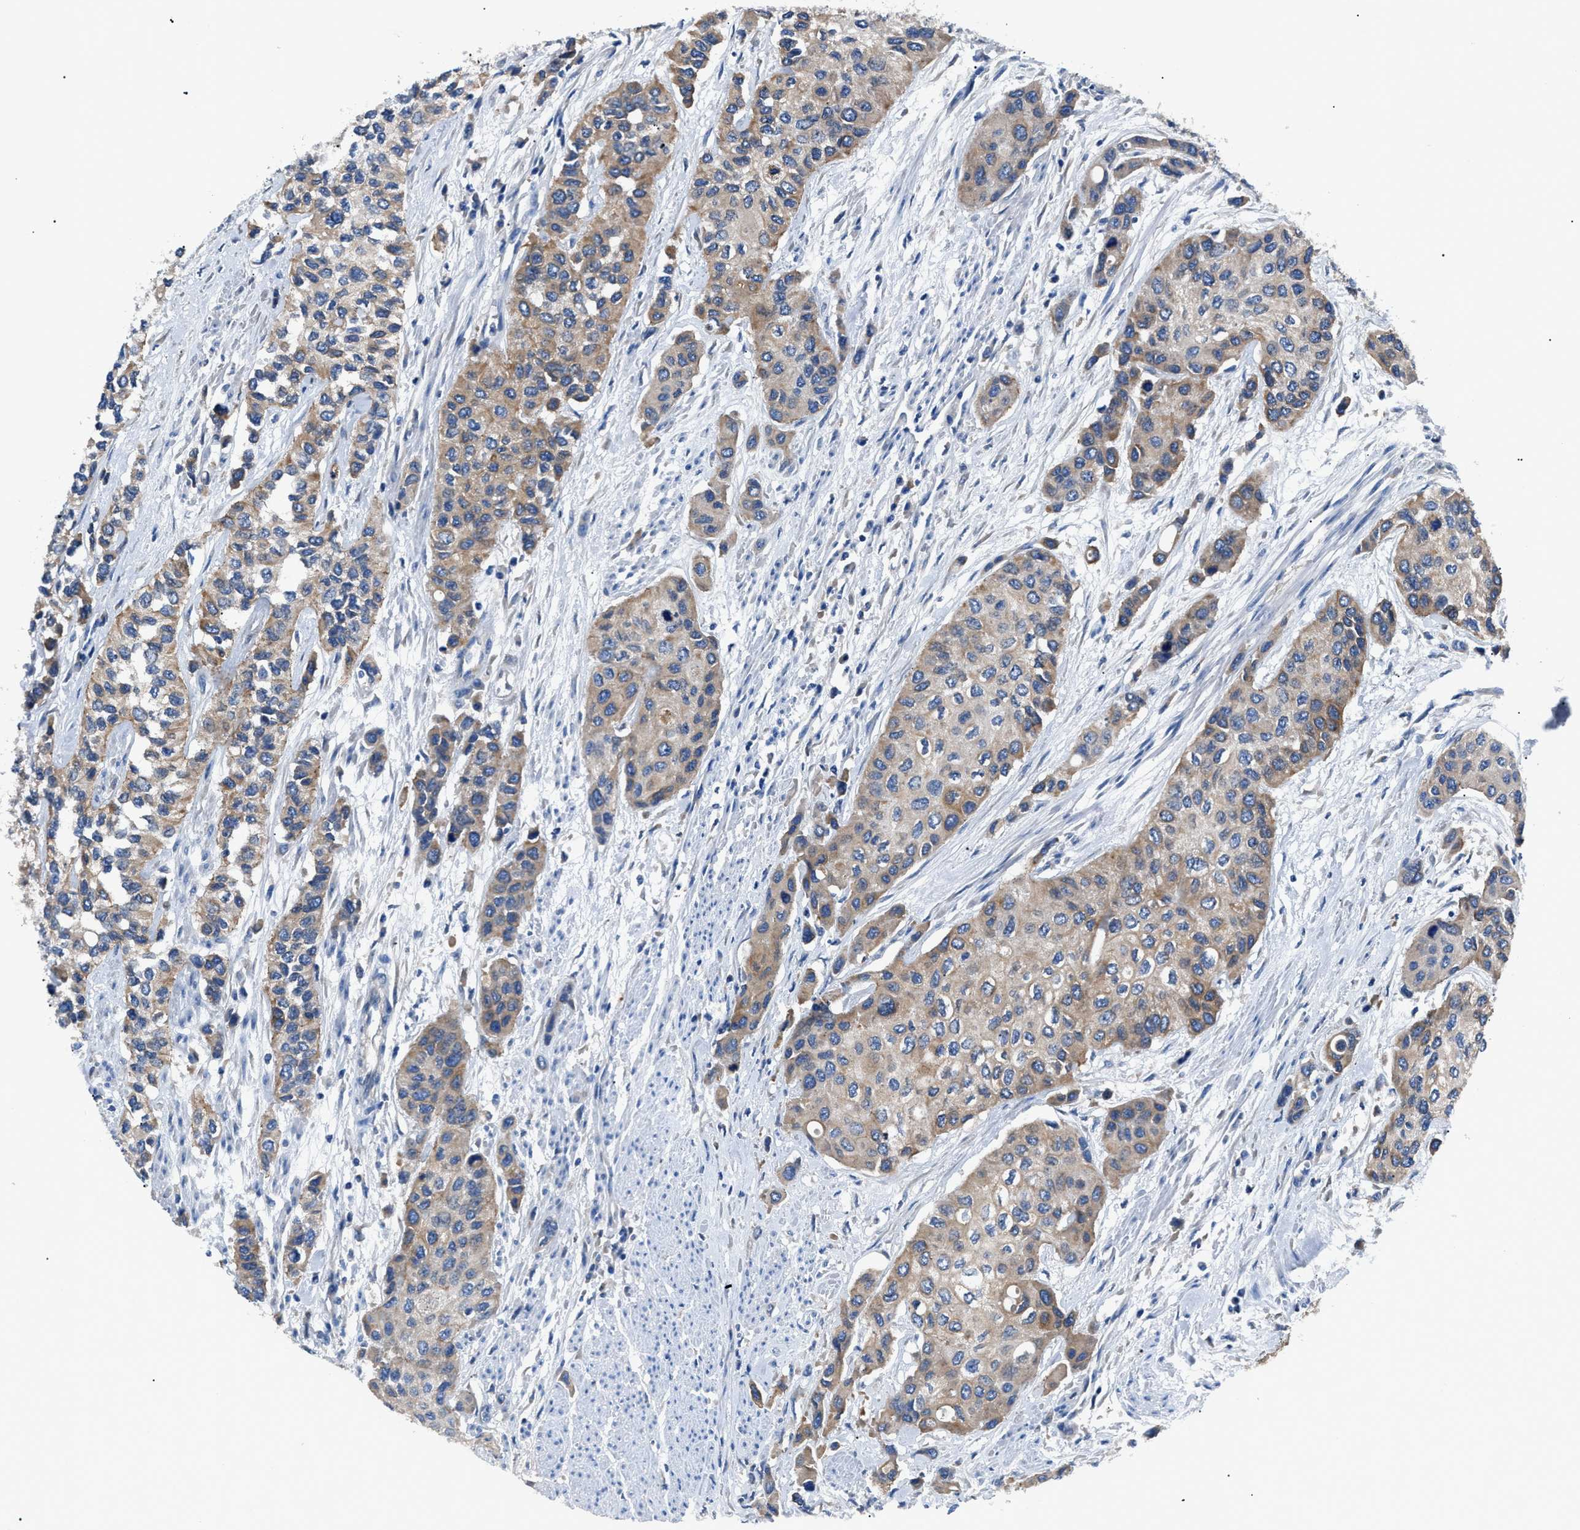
{"staining": {"intensity": "moderate", "quantity": ">75%", "location": "cytoplasmic/membranous"}, "tissue": "urothelial cancer", "cell_type": "Tumor cells", "image_type": "cancer", "snomed": [{"axis": "morphology", "description": "Urothelial carcinoma, High grade"}, {"axis": "topography", "description": "Urinary bladder"}], "caption": "There is medium levels of moderate cytoplasmic/membranous positivity in tumor cells of urothelial cancer, as demonstrated by immunohistochemical staining (brown color).", "gene": "ZDHHC24", "patient": {"sex": "female", "age": 56}}